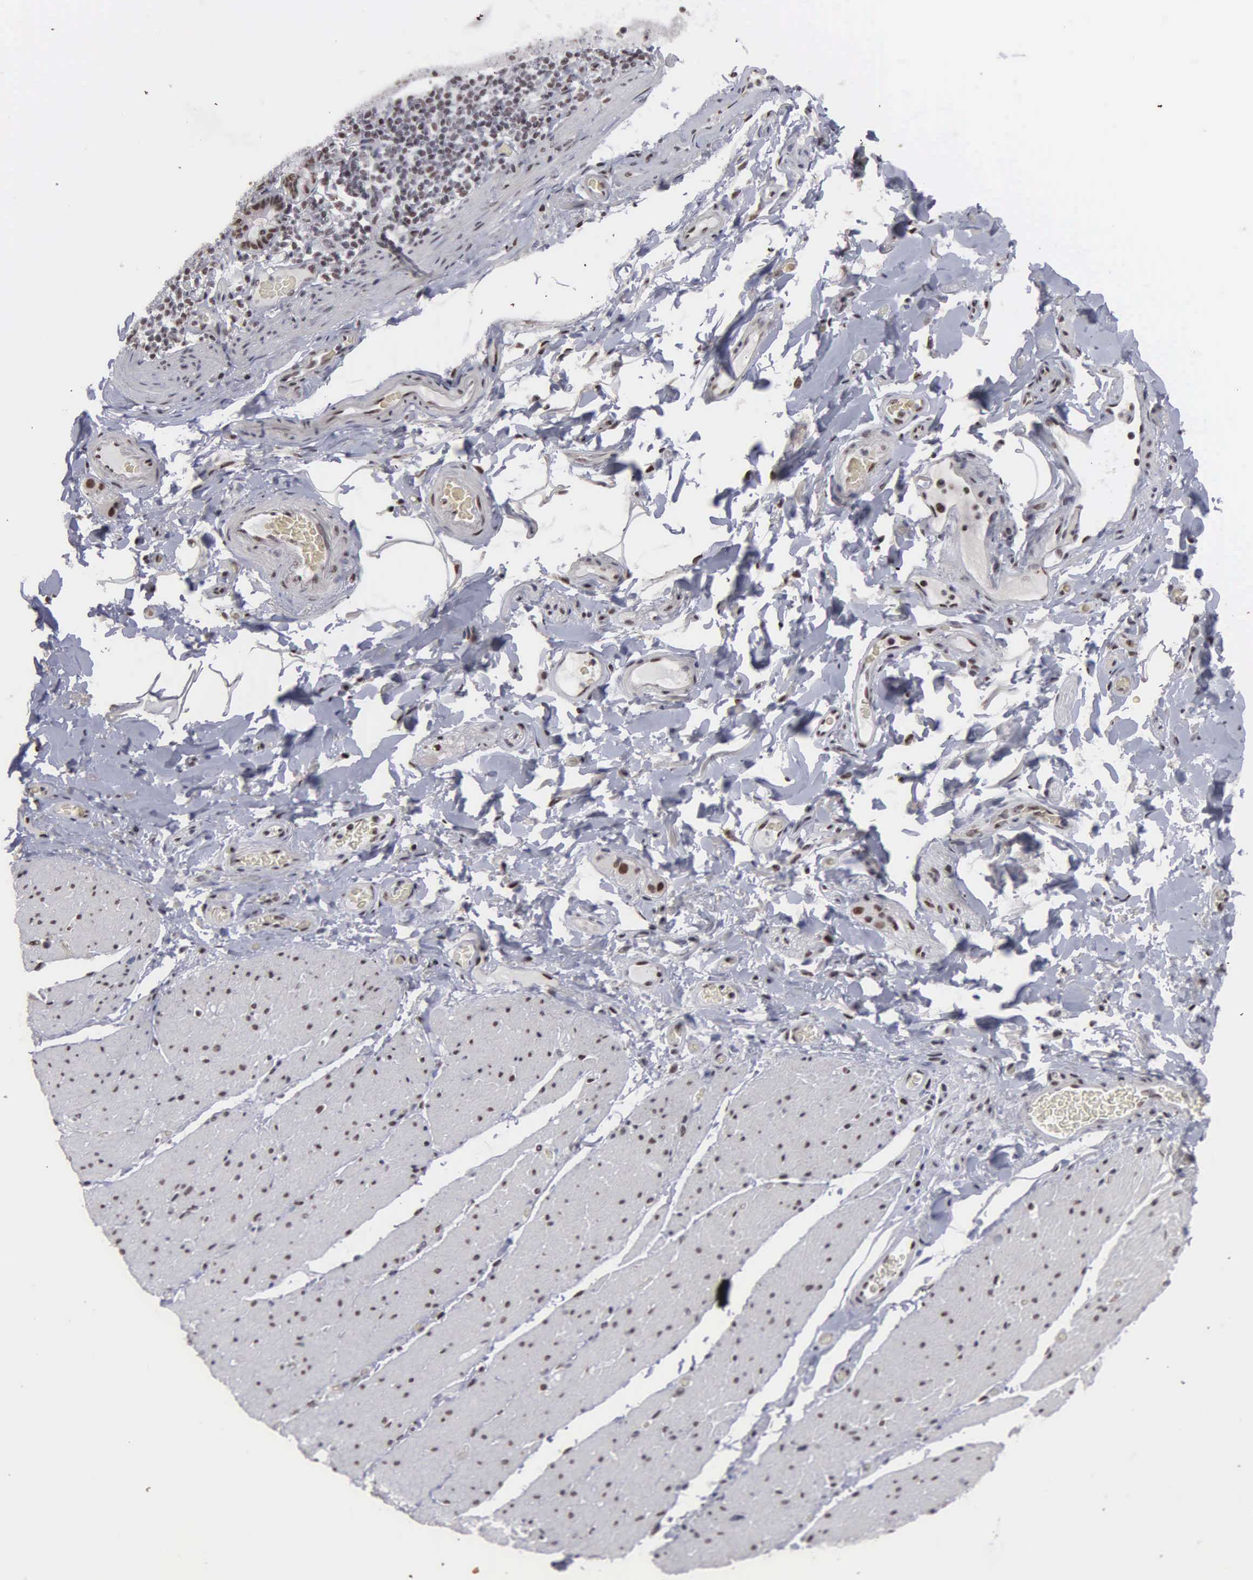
{"staining": {"intensity": "moderate", "quantity": ">75%", "location": "nuclear"}, "tissue": "adipose tissue", "cell_type": "Adipocytes", "image_type": "normal", "snomed": [{"axis": "morphology", "description": "Normal tissue, NOS"}, {"axis": "topography", "description": "Duodenum"}], "caption": "Immunohistochemistry image of normal adipose tissue stained for a protein (brown), which reveals medium levels of moderate nuclear staining in about >75% of adipocytes.", "gene": "KIAA0586", "patient": {"sex": "male", "age": 63}}